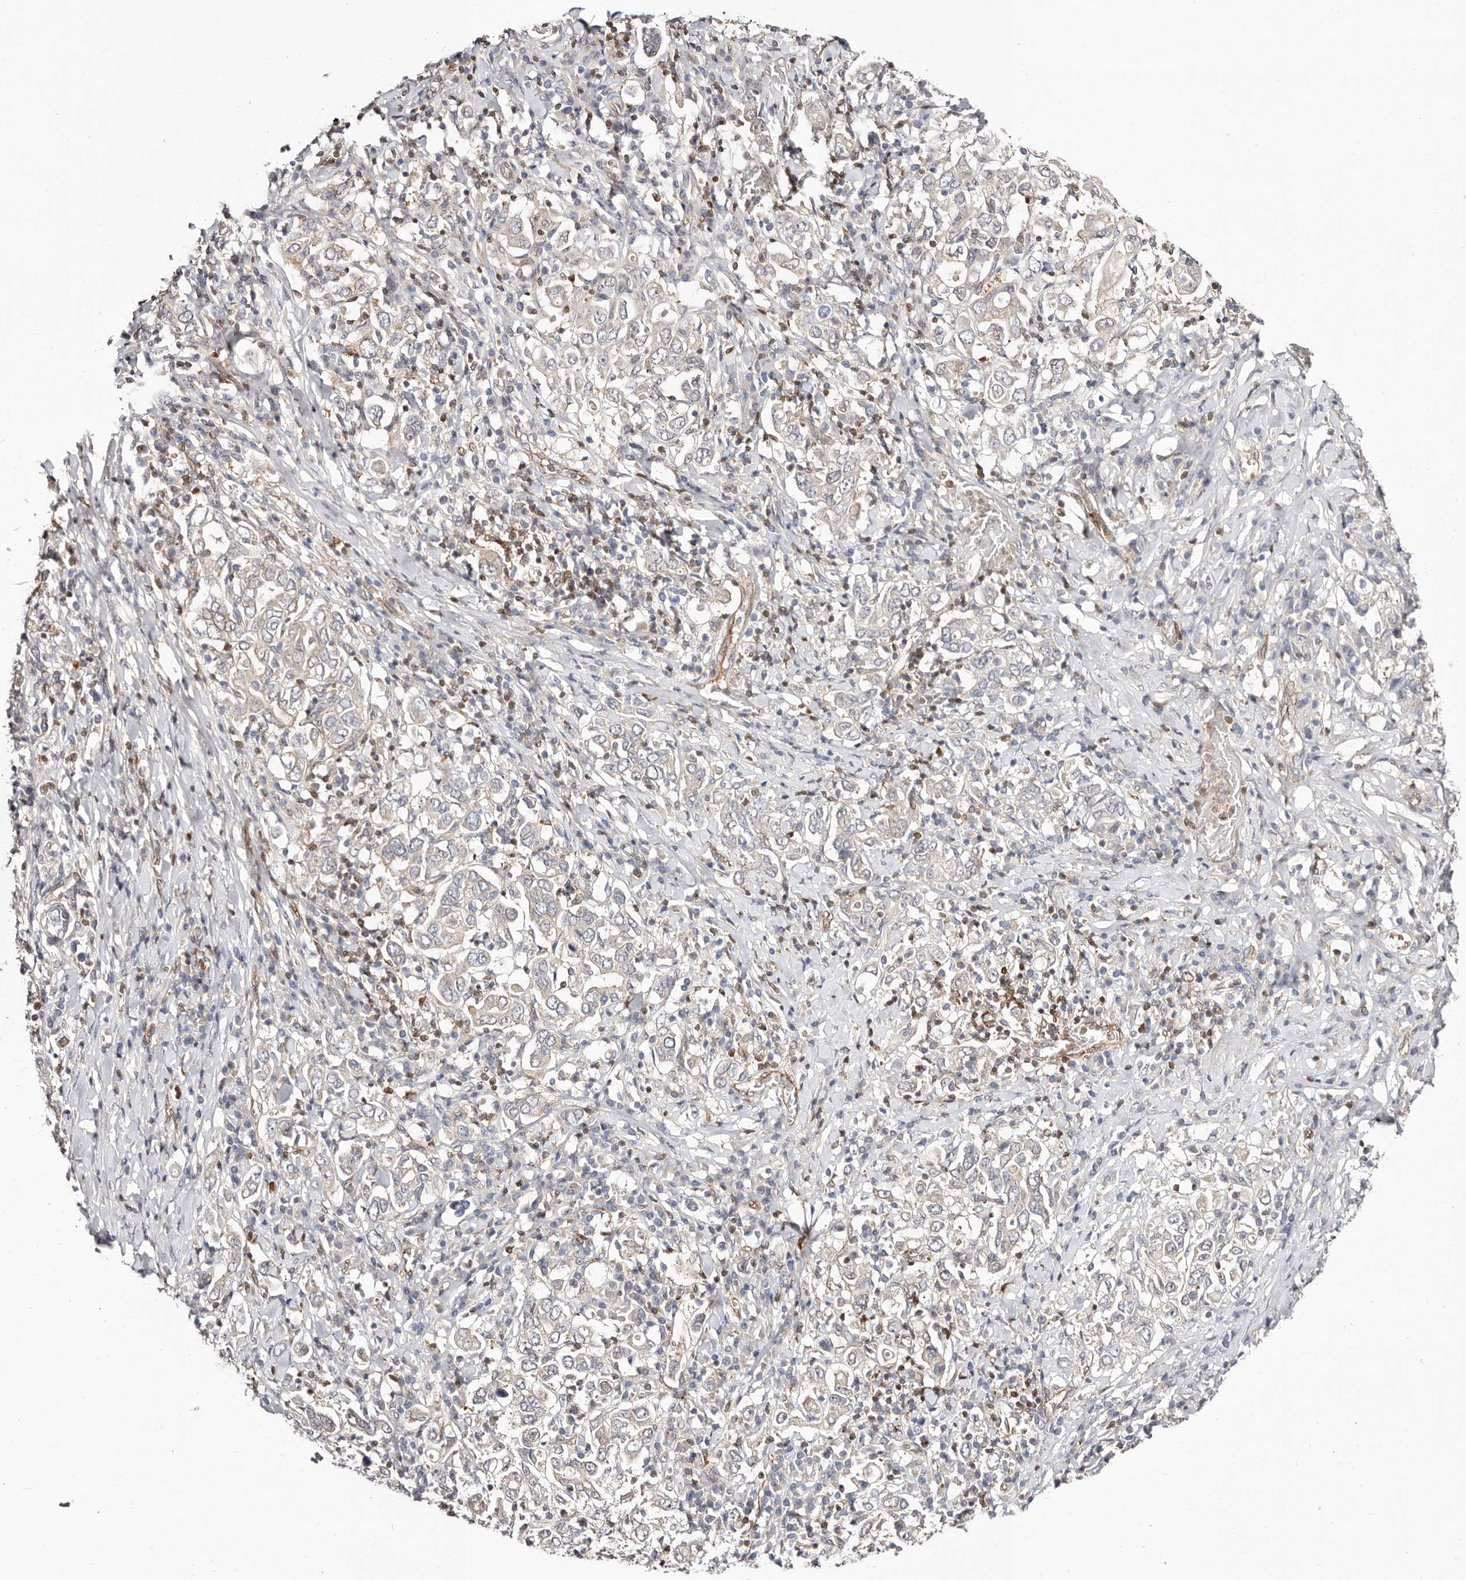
{"staining": {"intensity": "negative", "quantity": "none", "location": "none"}, "tissue": "stomach cancer", "cell_type": "Tumor cells", "image_type": "cancer", "snomed": [{"axis": "morphology", "description": "Adenocarcinoma, NOS"}, {"axis": "topography", "description": "Stomach, upper"}], "caption": "The immunohistochemistry photomicrograph has no significant expression in tumor cells of adenocarcinoma (stomach) tissue. (DAB (3,3'-diaminobenzidine) IHC, high magnification).", "gene": "STAT5A", "patient": {"sex": "male", "age": 62}}